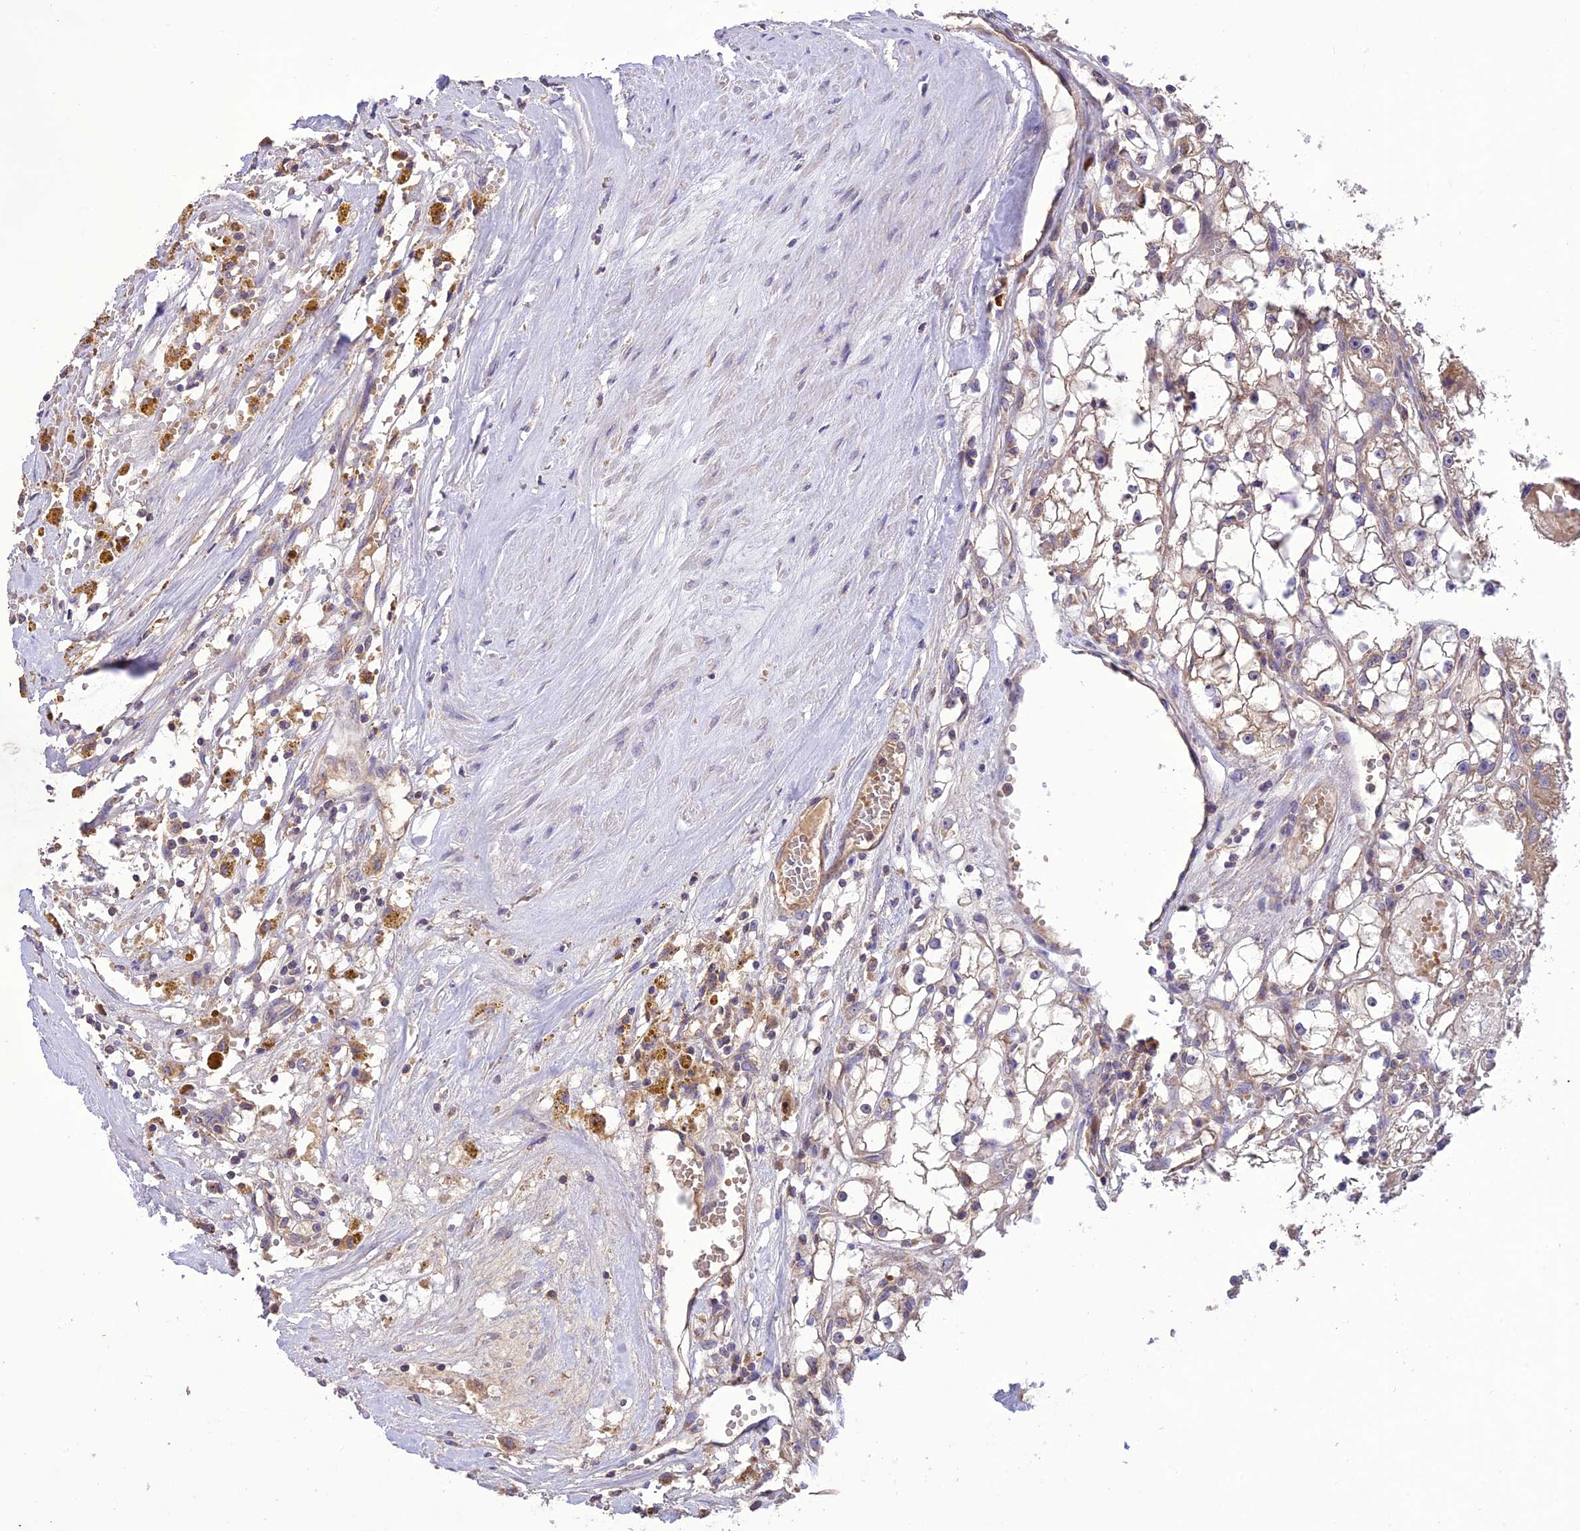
{"staining": {"intensity": "weak", "quantity": ">75%", "location": "cytoplasmic/membranous"}, "tissue": "renal cancer", "cell_type": "Tumor cells", "image_type": "cancer", "snomed": [{"axis": "morphology", "description": "Adenocarcinoma, NOS"}, {"axis": "topography", "description": "Kidney"}], "caption": "Renal cancer stained with DAB (3,3'-diaminobenzidine) immunohistochemistry exhibits low levels of weak cytoplasmic/membranous positivity in approximately >75% of tumor cells.", "gene": "NDUFAF1", "patient": {"sex": "male", "age": 56}}